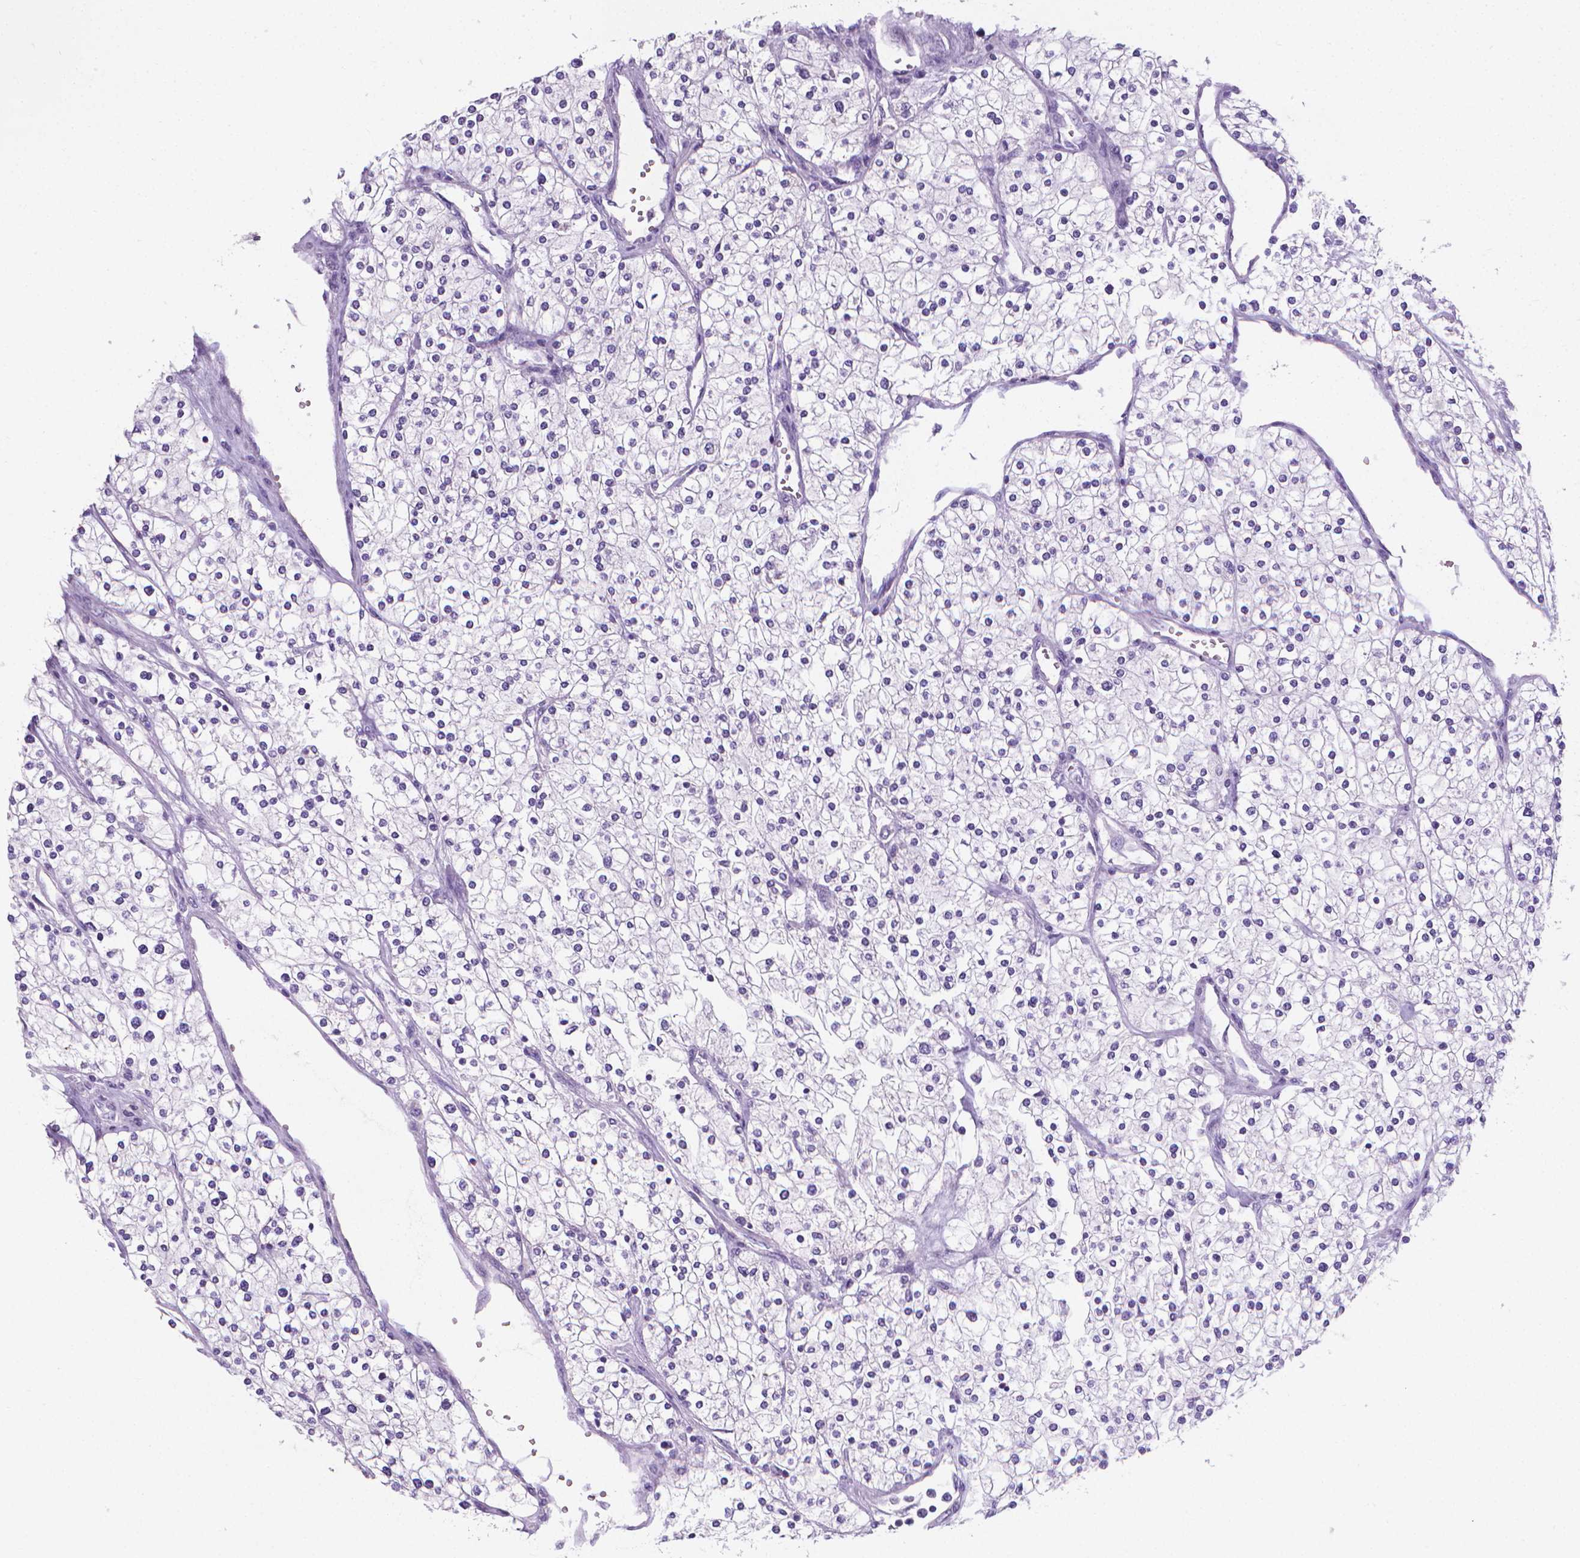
{"staining": {"intensity": "negative", "quantity": "none", "location": "none"}, "tissue": "renal cancer", "cell_type": "Tumor cells", "image_type": "cancer", "snomed": [{"axis": "morphology", "description": "Adenocarcinoma, NOS"}, {"axis": "topography", "description": "Kidney"}], "caption": "Image shows no significant protein expression in tumor cells of renal cancer. The staining was performed using DAB to visualize the protein expression in brown, while the nuclei were stained in blue with hematoxylin (Magnification: 20x).", "gene": "XPNPEP2", "patient": {"sex": "male", "age": 80}}